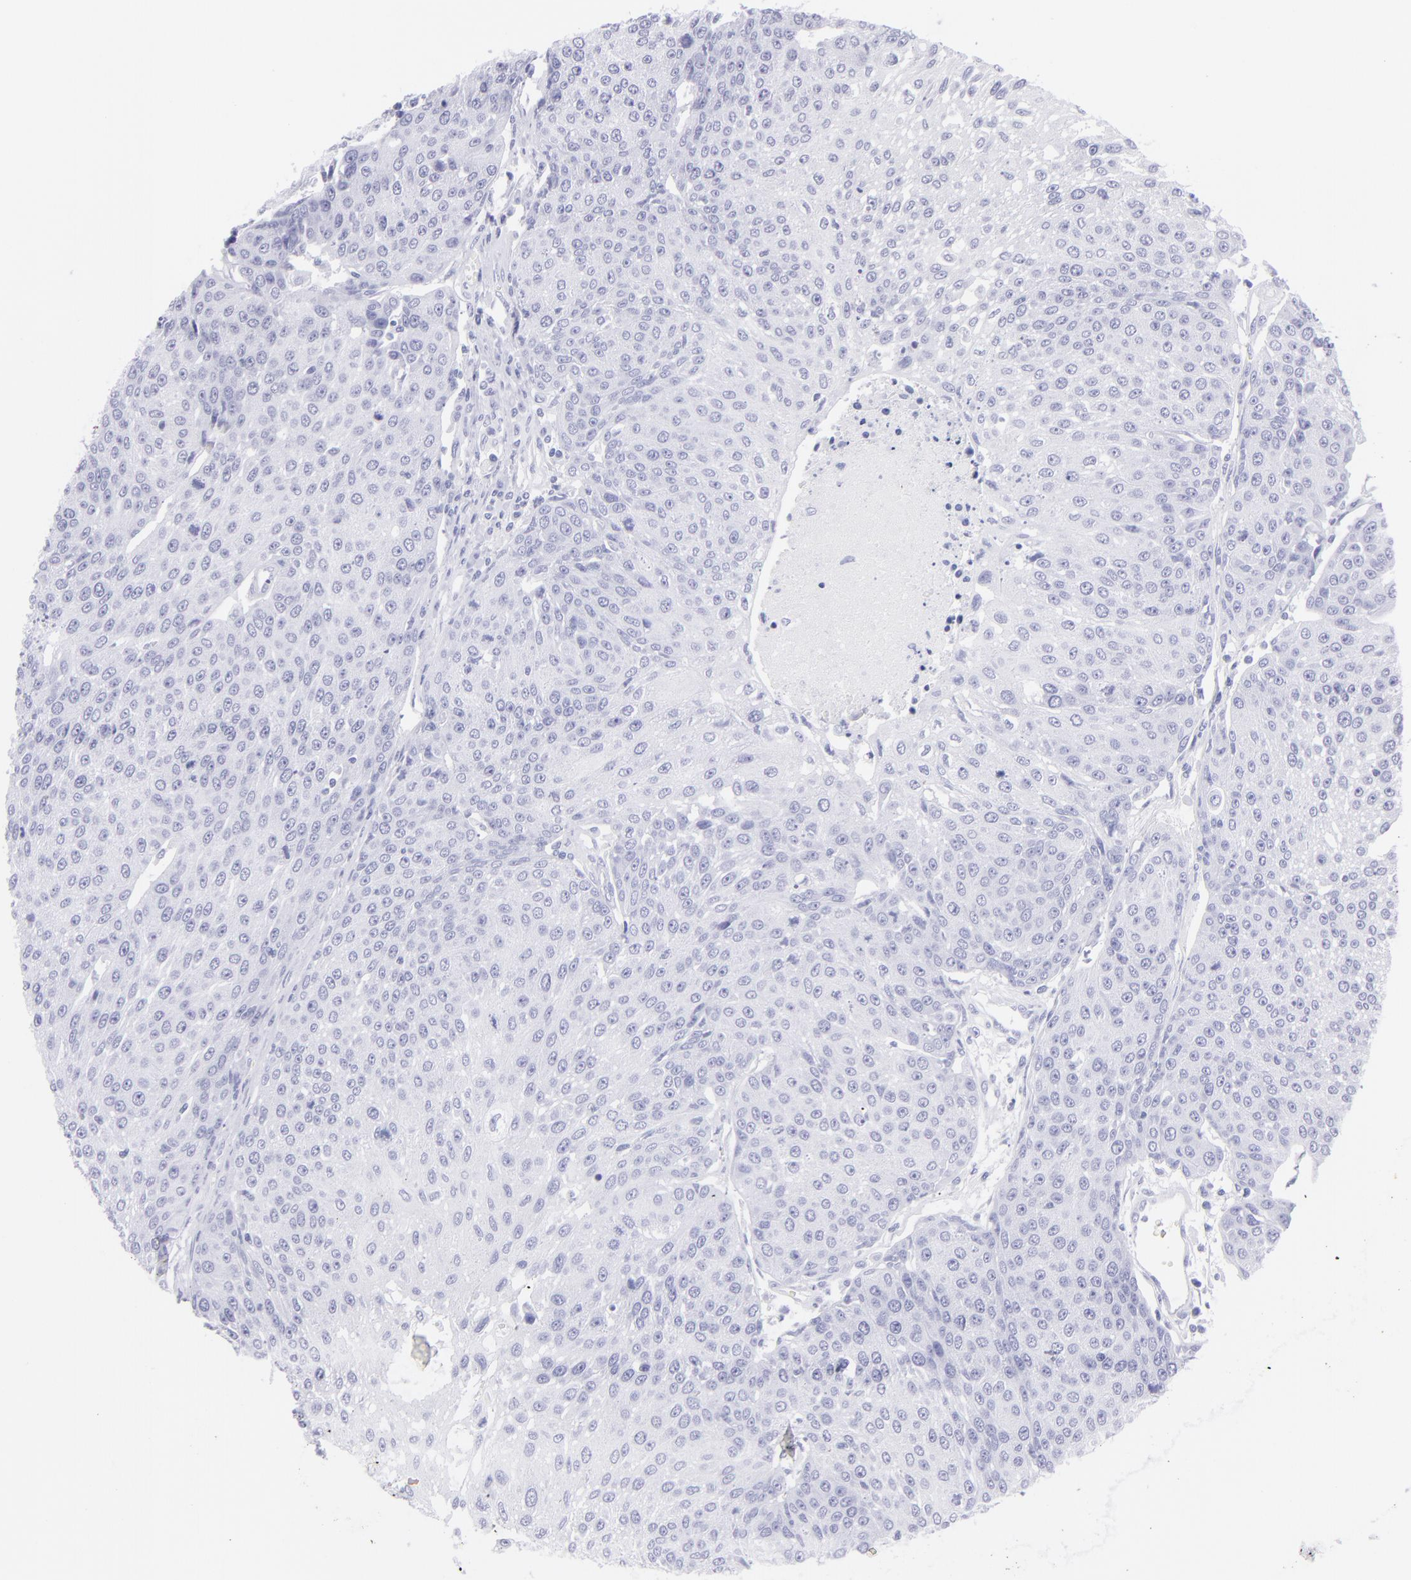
{"staining": {"intensity": "negative", "quantity": "none", "location": "none"}, "tissue": "urothelial cancer", "cell_type": "Tumor cells", "image_type": "cancer", "snomed": [{"axis": "morphology", "description": "Urothelial carcinoma, High grade"}, {"axis": "topography", "description": "Urinary bladder"}], "caption": "Urothelial cancer was stained to show a protein in brown. There is no significant expression in tumor cells.", "gene": "CNP", "patient": {"sex": "female", "age": 85}}